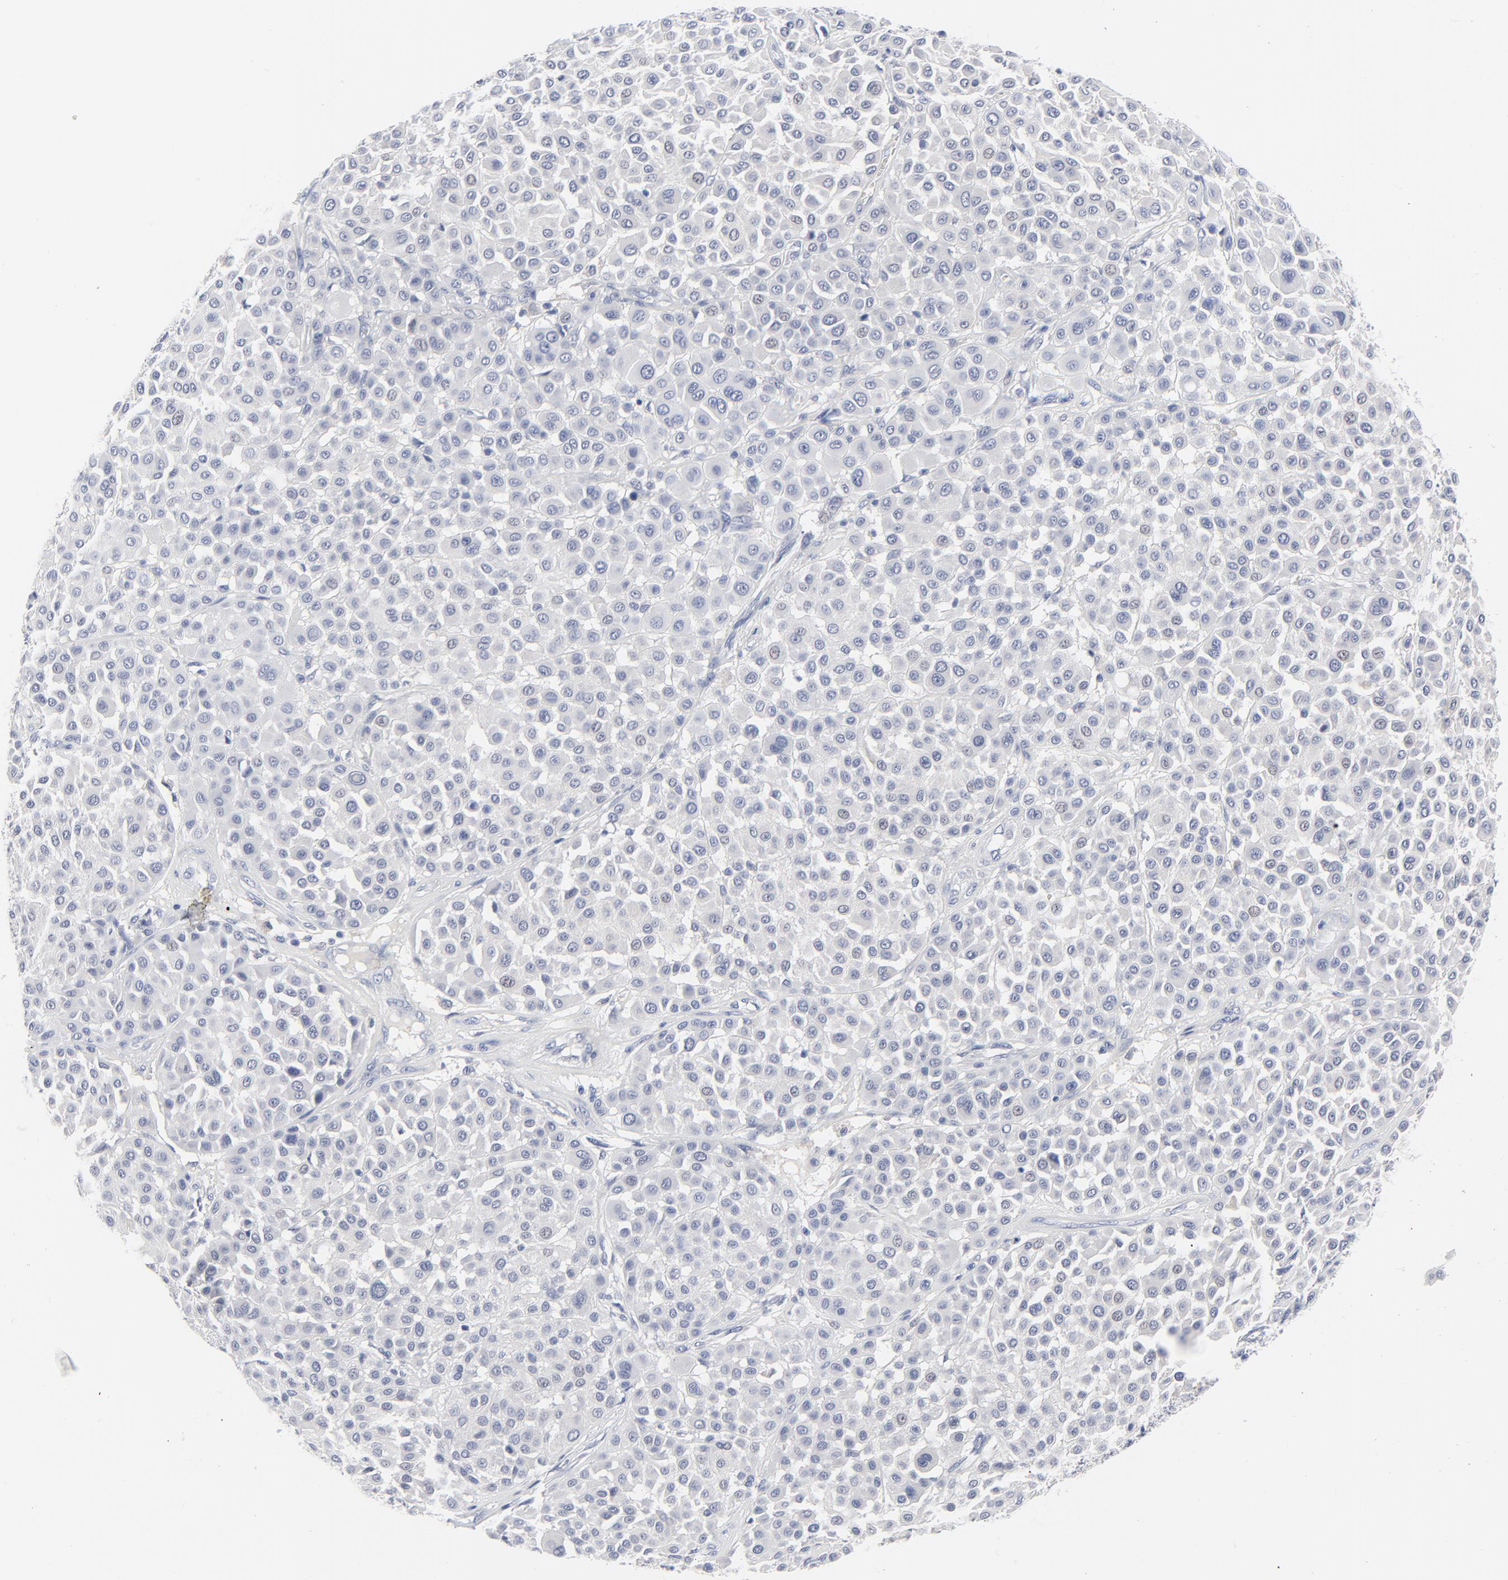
{"staining": {"intensity": "negative", "quantity": "none", "location": "none"}, "tissue": "melanoma", "cell_type": "Tumor cells", "image_type": "cancer", "snomed": [{"axis": "morphology", "description": "Malignant melanoma, Metastatic site"}, {"axis": "topography", "description": "Soft tissue"}], "caption": "Tumor cells show no significant protein positivity in malignant melanoma (metastatic site).", "gene": "CLEC4G", "patient": {"sex": "male", "age": 41}}